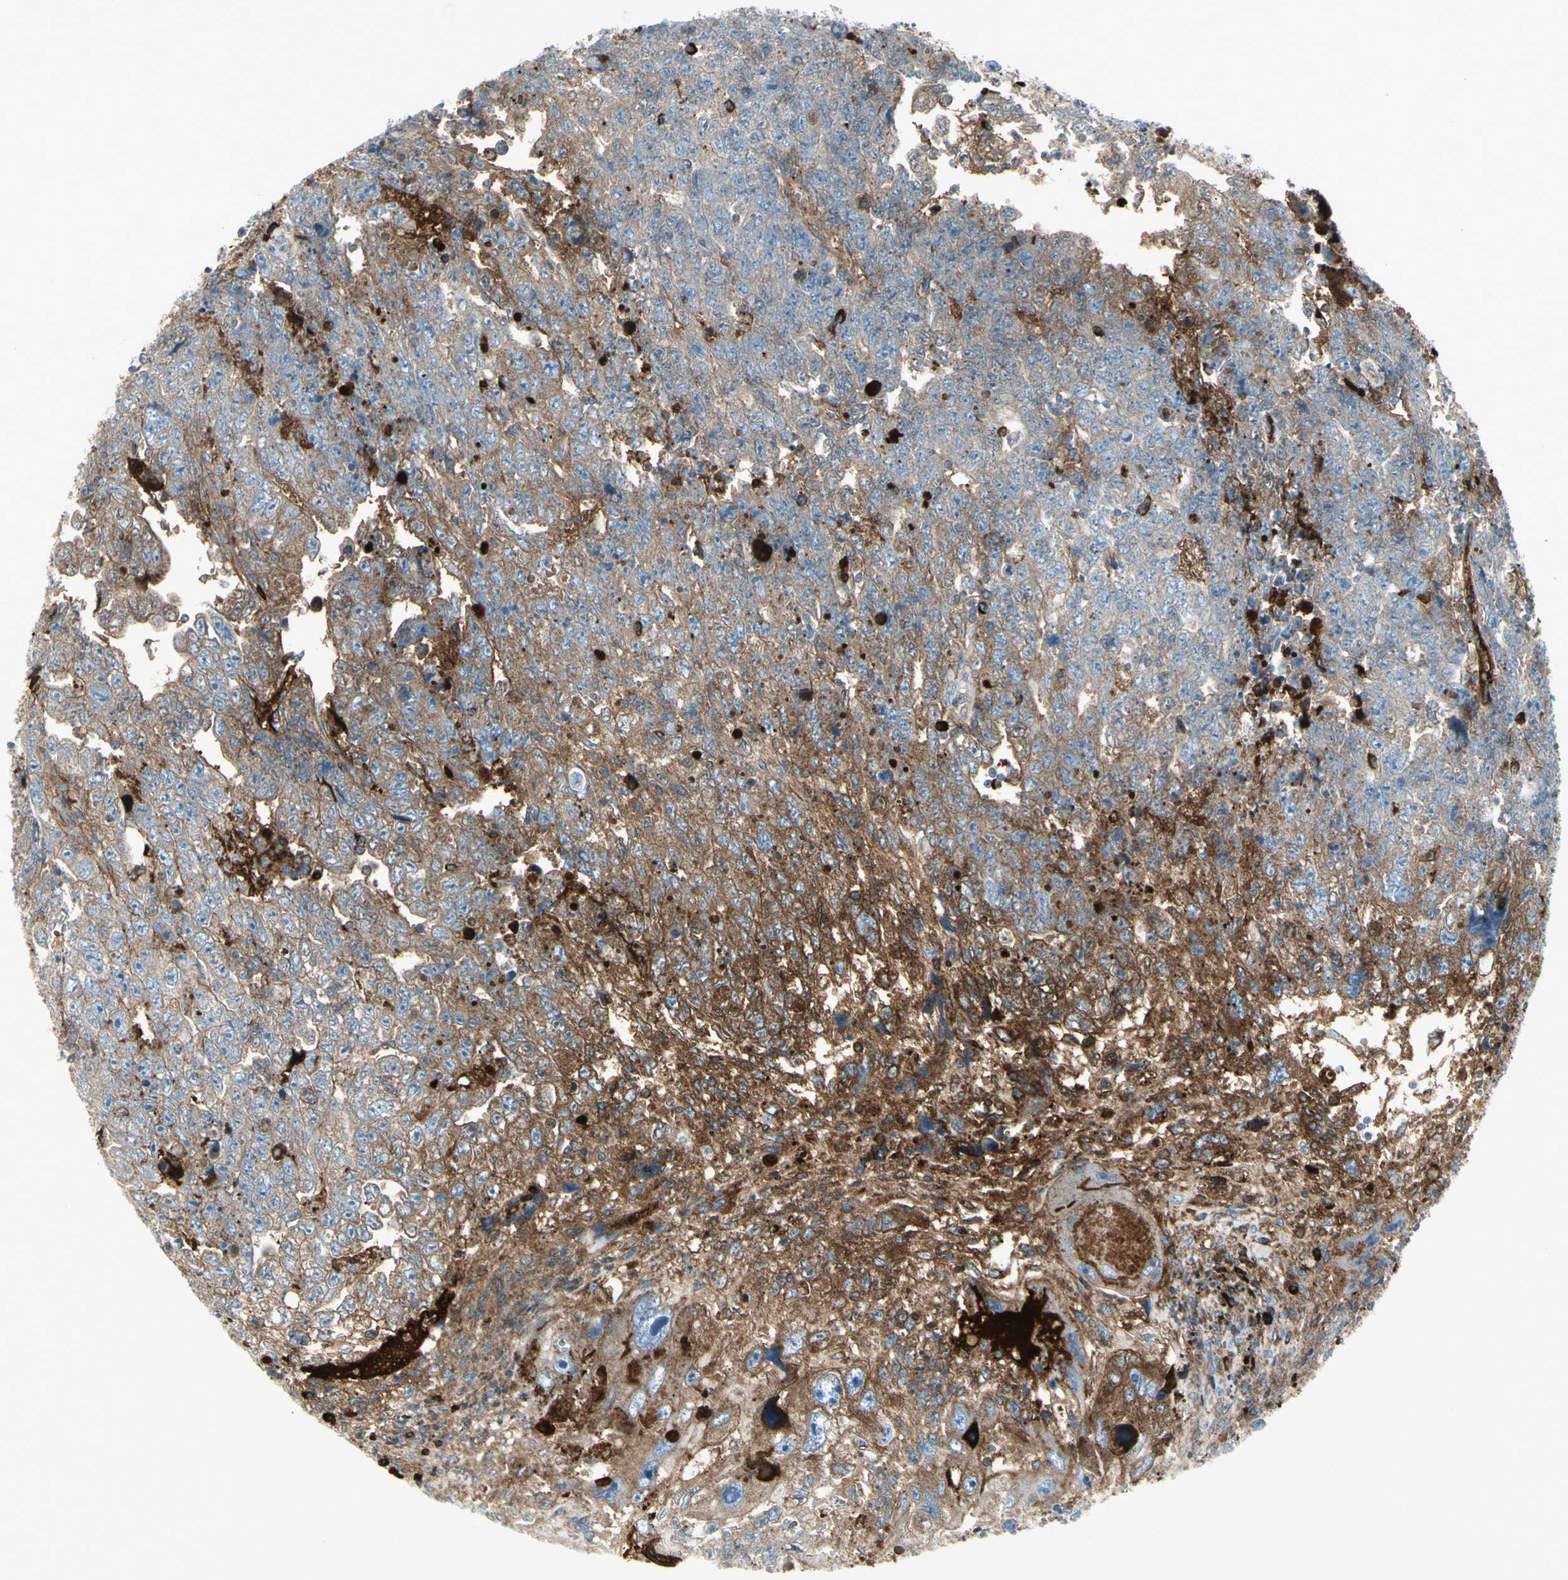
{"staining": {"intensity": "weak", "quantity": ">75%", "location": "cytoplasmic/membranous"}, "tissue": "testis cancer", "cell_type": "Tumor cells", "image_type": "cancer", "snomed": [{"axis": "morphology", "description": "Carcinoma, Embryonal, NOS"}, {"axis": "topography", "description": "Testis"}], "caption": "Approximately >75% of tumor cells in human embryonal carcinoma (testis) reveal weak cytoplasmic/membranous protein staining as visualized by brown immunohistochemical staining.", "gene": "IGHG1", "patient": {"sex": "male", "age": 28}}